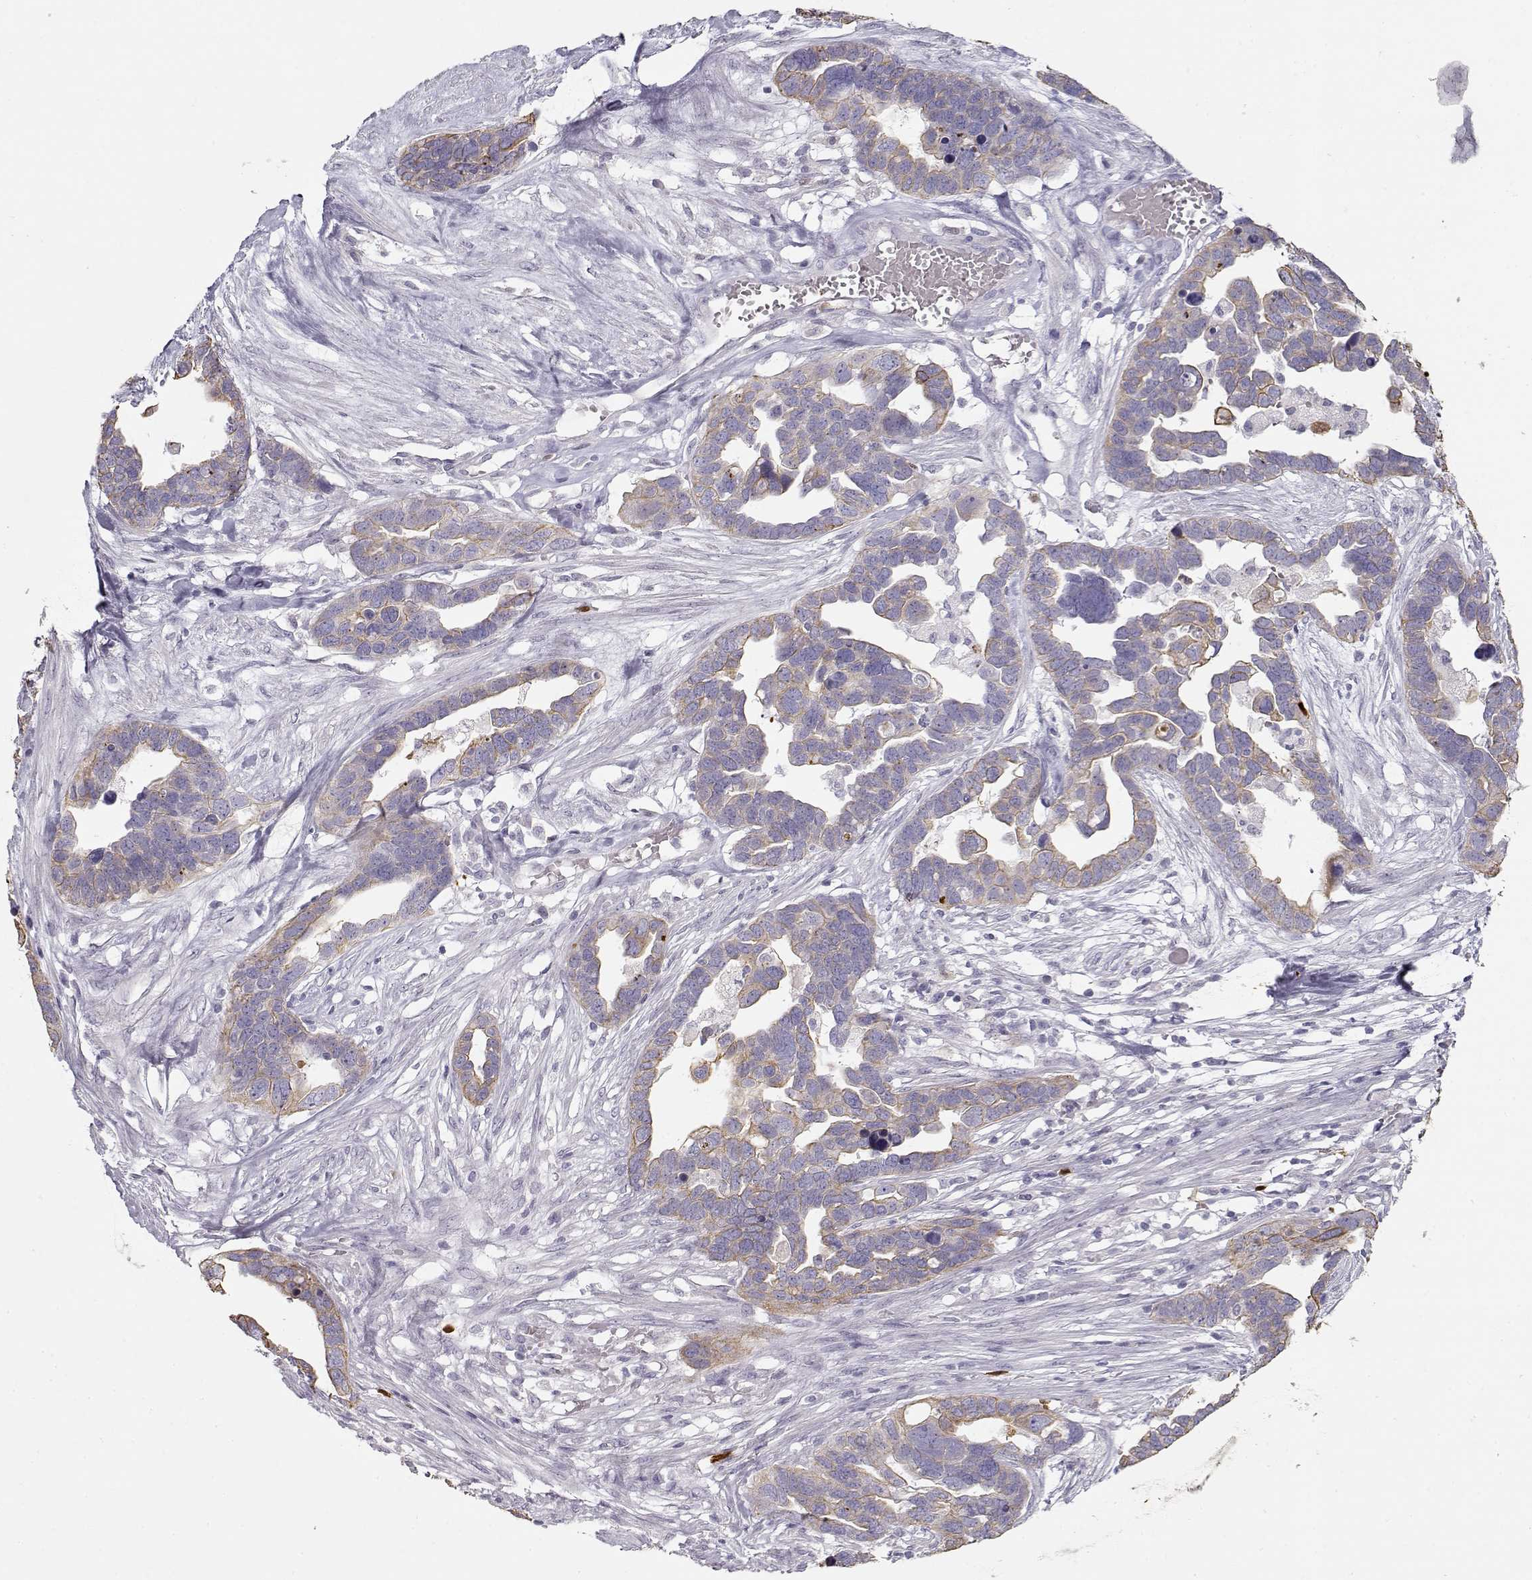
{"staining": {"intensity": "weak", "quantity": "25%-75%", "location": "cytoplasmic/membranous"}, "tissue": "ovarian cancer", "cell_type": "Tumor cells", "image_type": "cancer", "snomed": [{"axis": "morphology", "description": "Cystadenocarcinoma, serous, NOS"}, {"axis": "topography", "description": "Ovary"}], "caption": "A brown stain labels weak cytoplasmic/membranous positivity of a protein in human ovarian cancer tumor cells.", "gene": "S100B", "patient": {"sex": "female", "age": 54}}